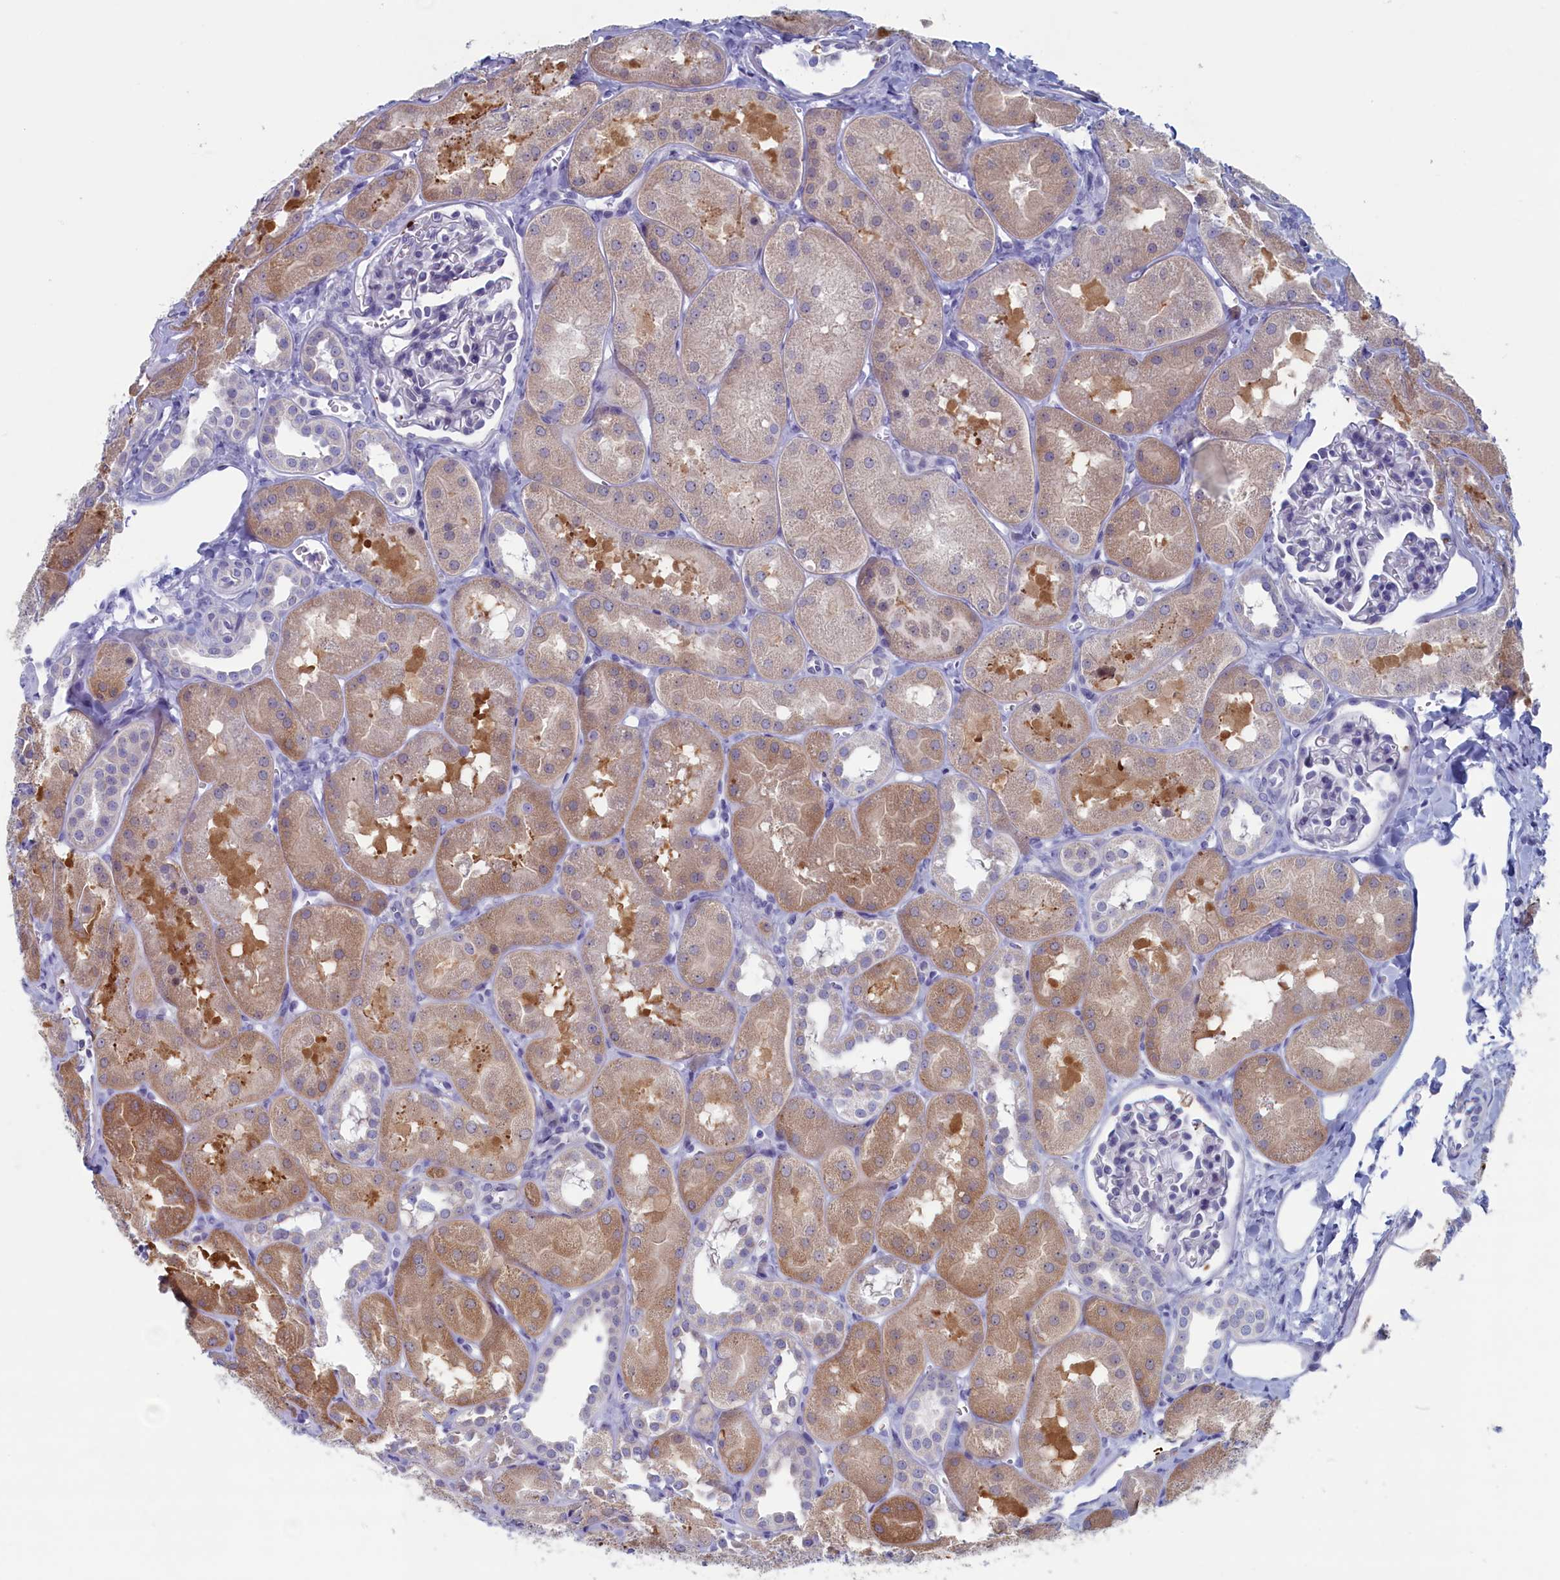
{"staining": {"intensity": "negative", "quantity": "none", "location": "none"}, "tissue": "kidney", "cell_type": "Cells in glomeruli", "image_type": "normal", "snomed": [{"axis": "morphology", "description": "Normal tissue, NOS"}, {"axis": "topography", "description": "Kidney"}, {"axis": "topography", "description": "Urinary bladder"}], "caption": "The IHC image has no significant staining in cells in glomeruli of kidney. The staining is performed using DAB (3,3'-diaminobenzidine) brown chromogen with nuclei counter-stained in using hematoxylin.", "gene": "WDR76", "patient": {"sex": "male", "age": 16}}